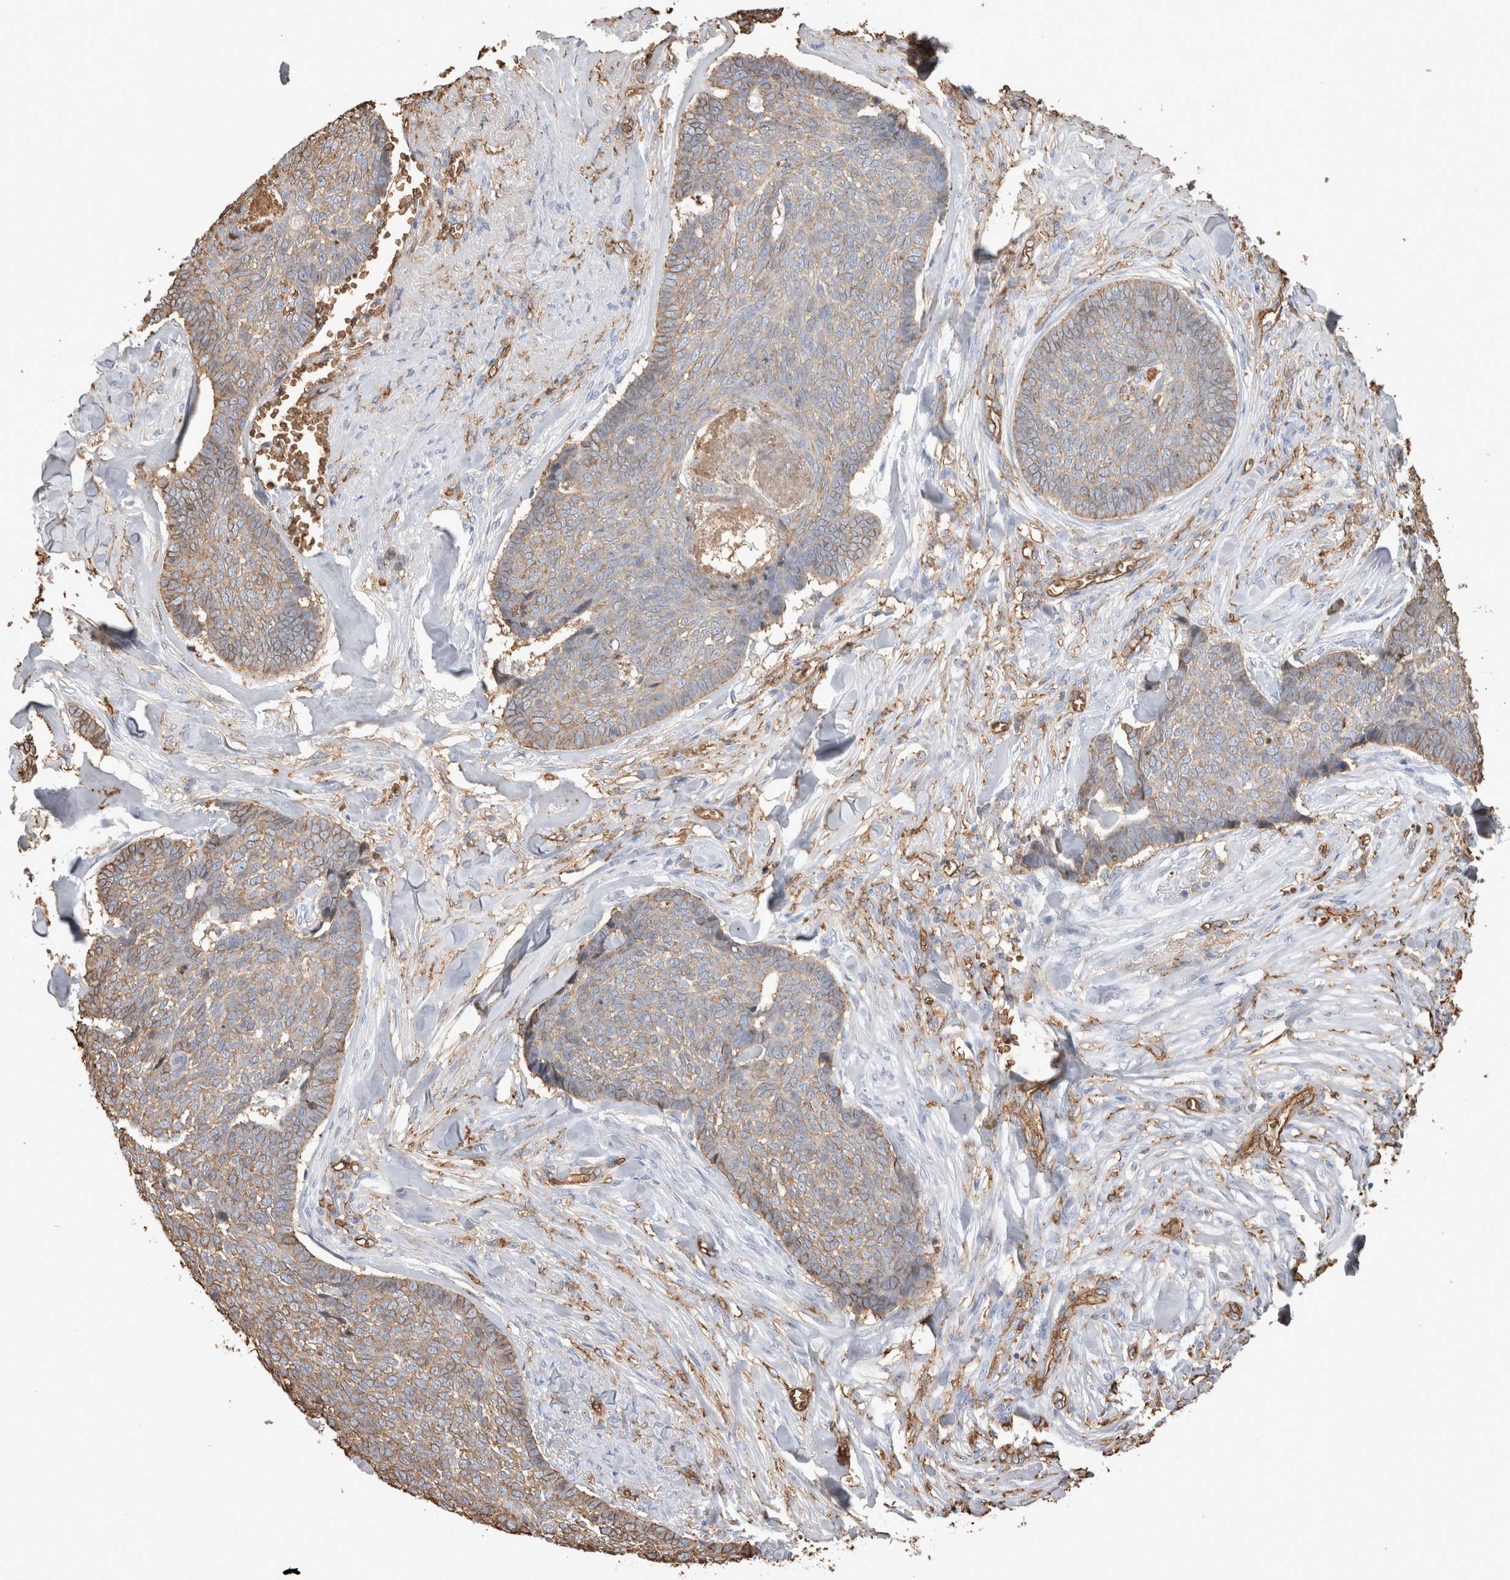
{"staining": {"intensity": "weak", "quantity": "25%-75%", "location": "cytoplasmic/membranous"}, "tissue": "skin cancer", "cell_type": "Tumor cells", "image_type": "cancer", "snomed": [{"axis": "morphology", "description": "Basal cell carcinoma"}, {"axis": "topography", "description": "Skin"}], "caption": "DAB (3,3'-diaminobenzidine) immunohistochemical staining of skin basal cell carcinoma reveals weak cytoplasmic/membranous protein staining in about 25%-75% of tumor cells.", "gene": "IL17RC", "patient": {"sex": "male", "age": 84}}